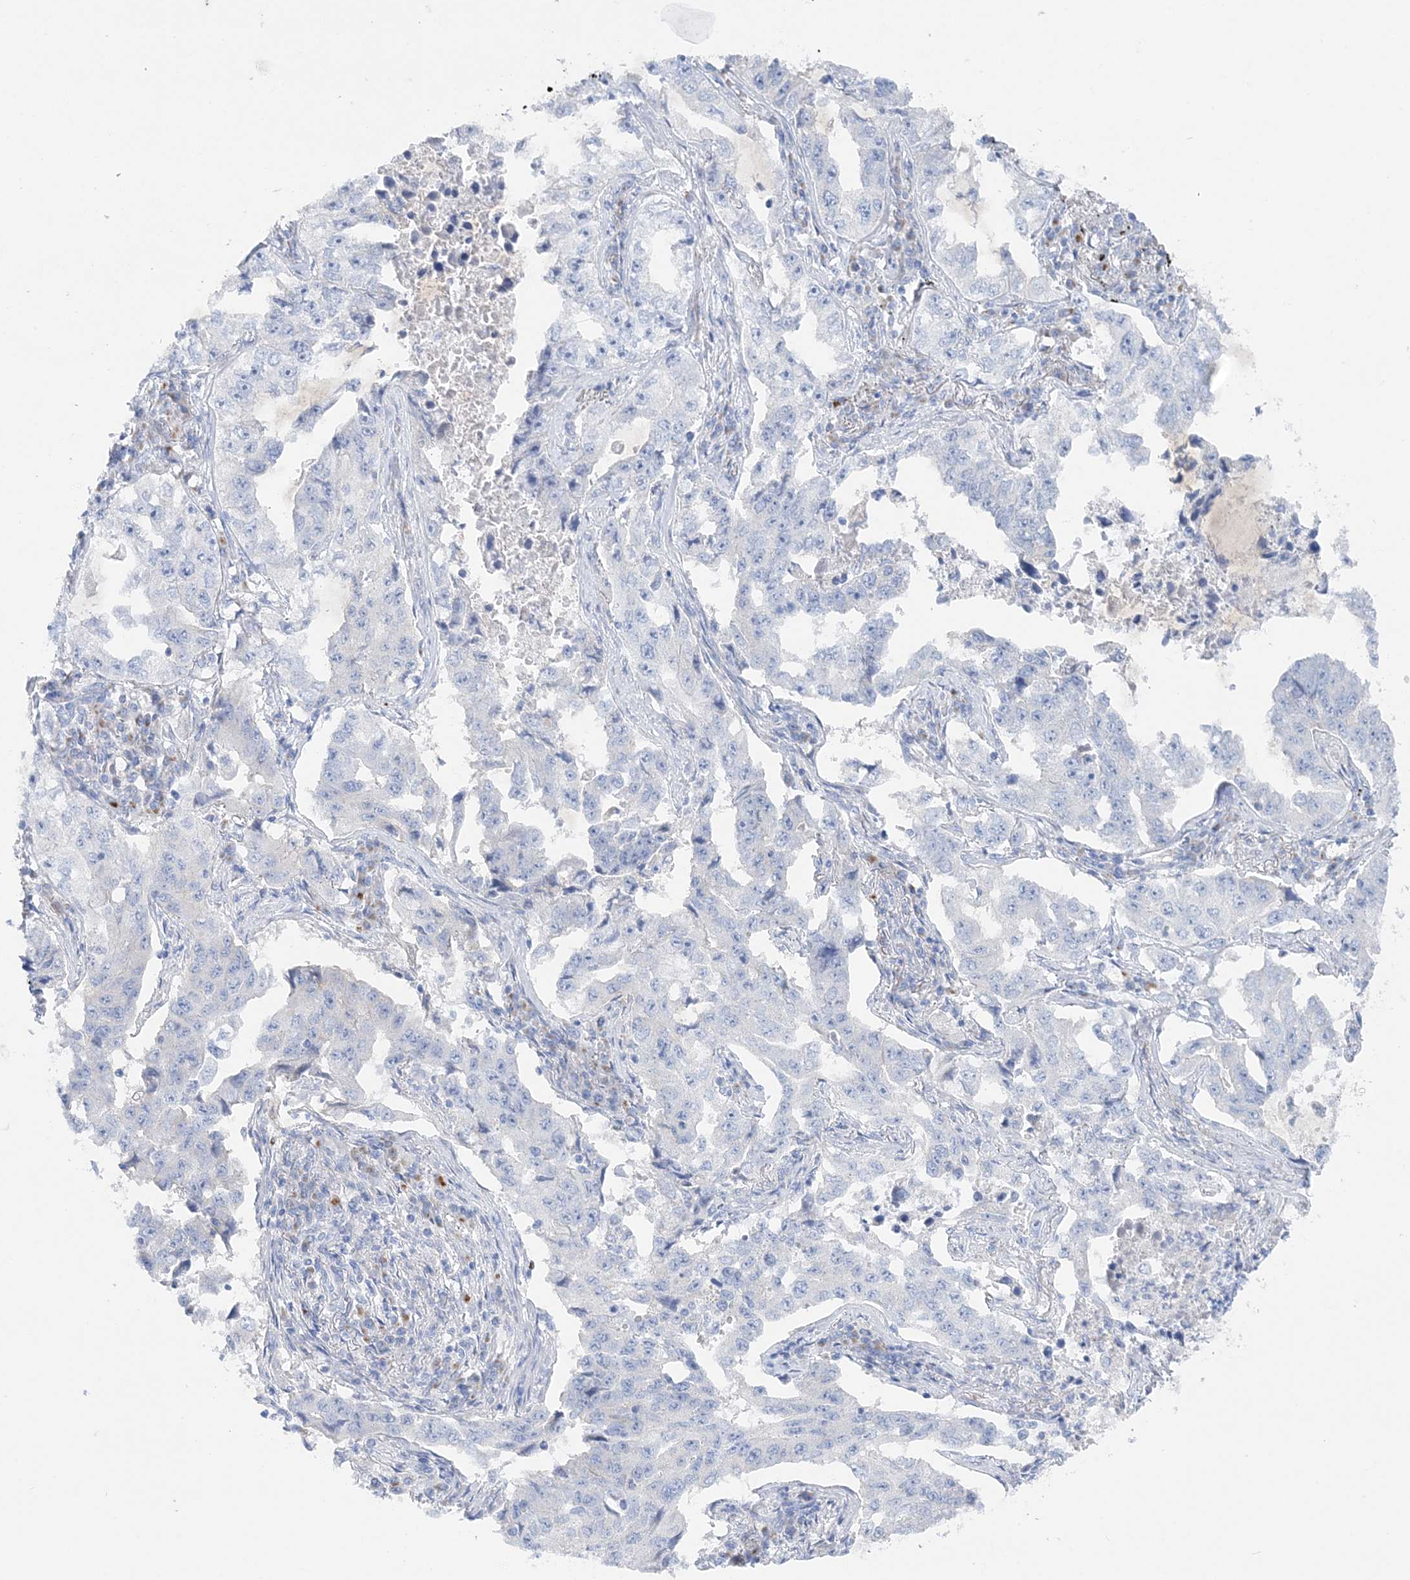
{"staining": {"intensity": "negative", "quantity": "none", "location": "none"}, "tissue": "lung cancer", "cell_type": "Tumor cells", "image_type": "cancer", "snomed": [{"axis": "morphology", "description": "Adenocarcinoma, NOS"}, {"axis": "topography", "description": "Lung"}], "caption": "Immunohistochemistry (IHC) of human lung cancer reveals no positivity in tumor cells. Brightfield microscopy of immunohistochemistry stained with DAB (brown) and hematoxylin (blue), captured at high magnification.", "gene": "SLC5A6", "patient": {"sex": "female", "age": 51}}